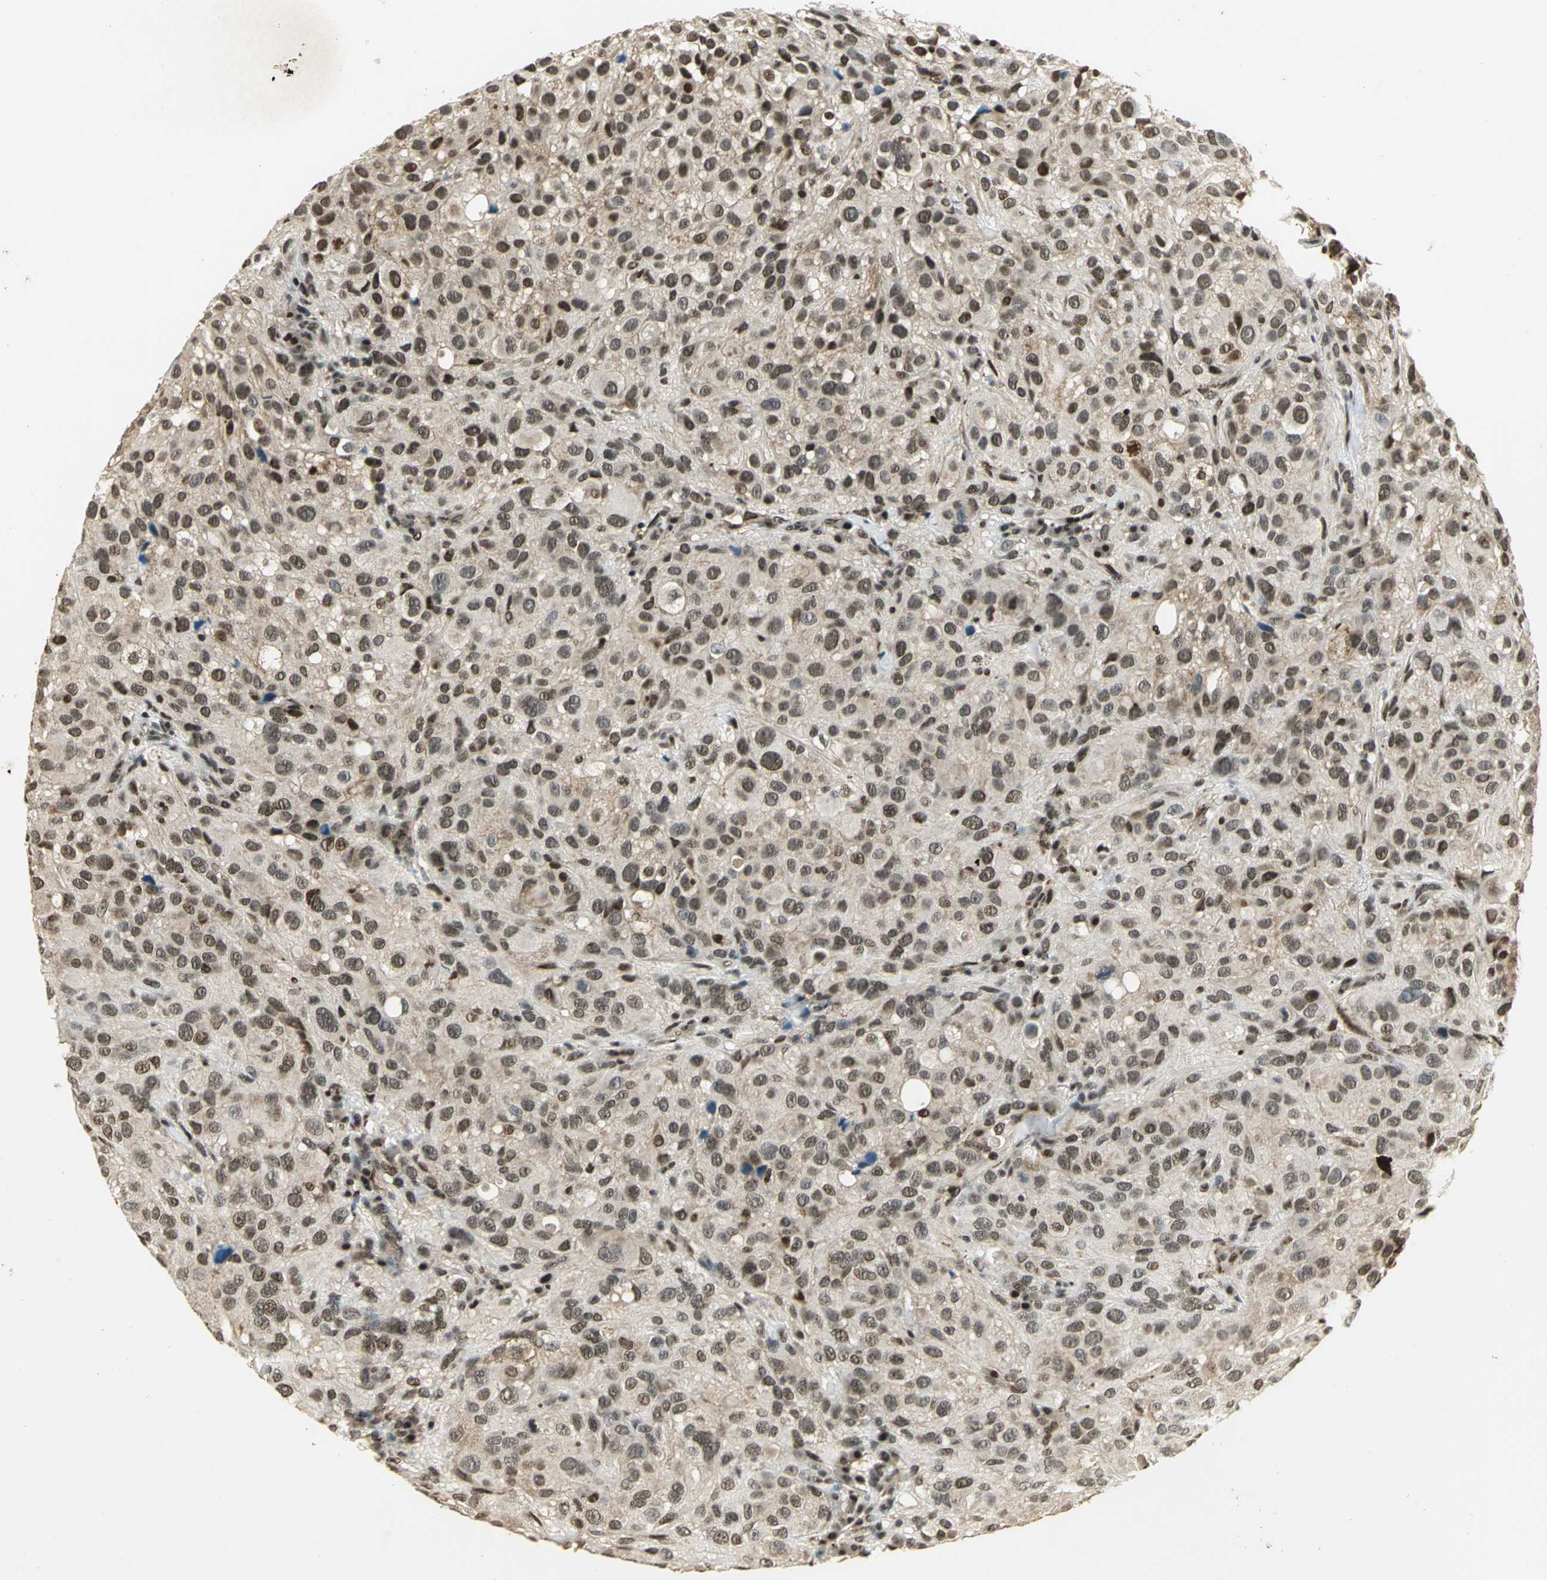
{"staining": {"intensity": "moderate", "quantity": "25%-75%", "location": "nuclear"}, "tissue": "melanoma", "cell_type": "Tumor cells", "image_type": "cancer", "snomed": [{"axis": "morphology", "description": "Necrosis, NOS"}, {"axis": "morphology", "description": "Malignant melanoma, NOS"}, {"axis": "topography", "description": "Skin"}], "caption": "There is medium levels of moderate nuclear positivity in tumor cells of malignant melanoma, as demonstrated by immunohistochemical staining (brown color).", "gene": "RAD17", "patient": {"sex": "female", "age": 87}}